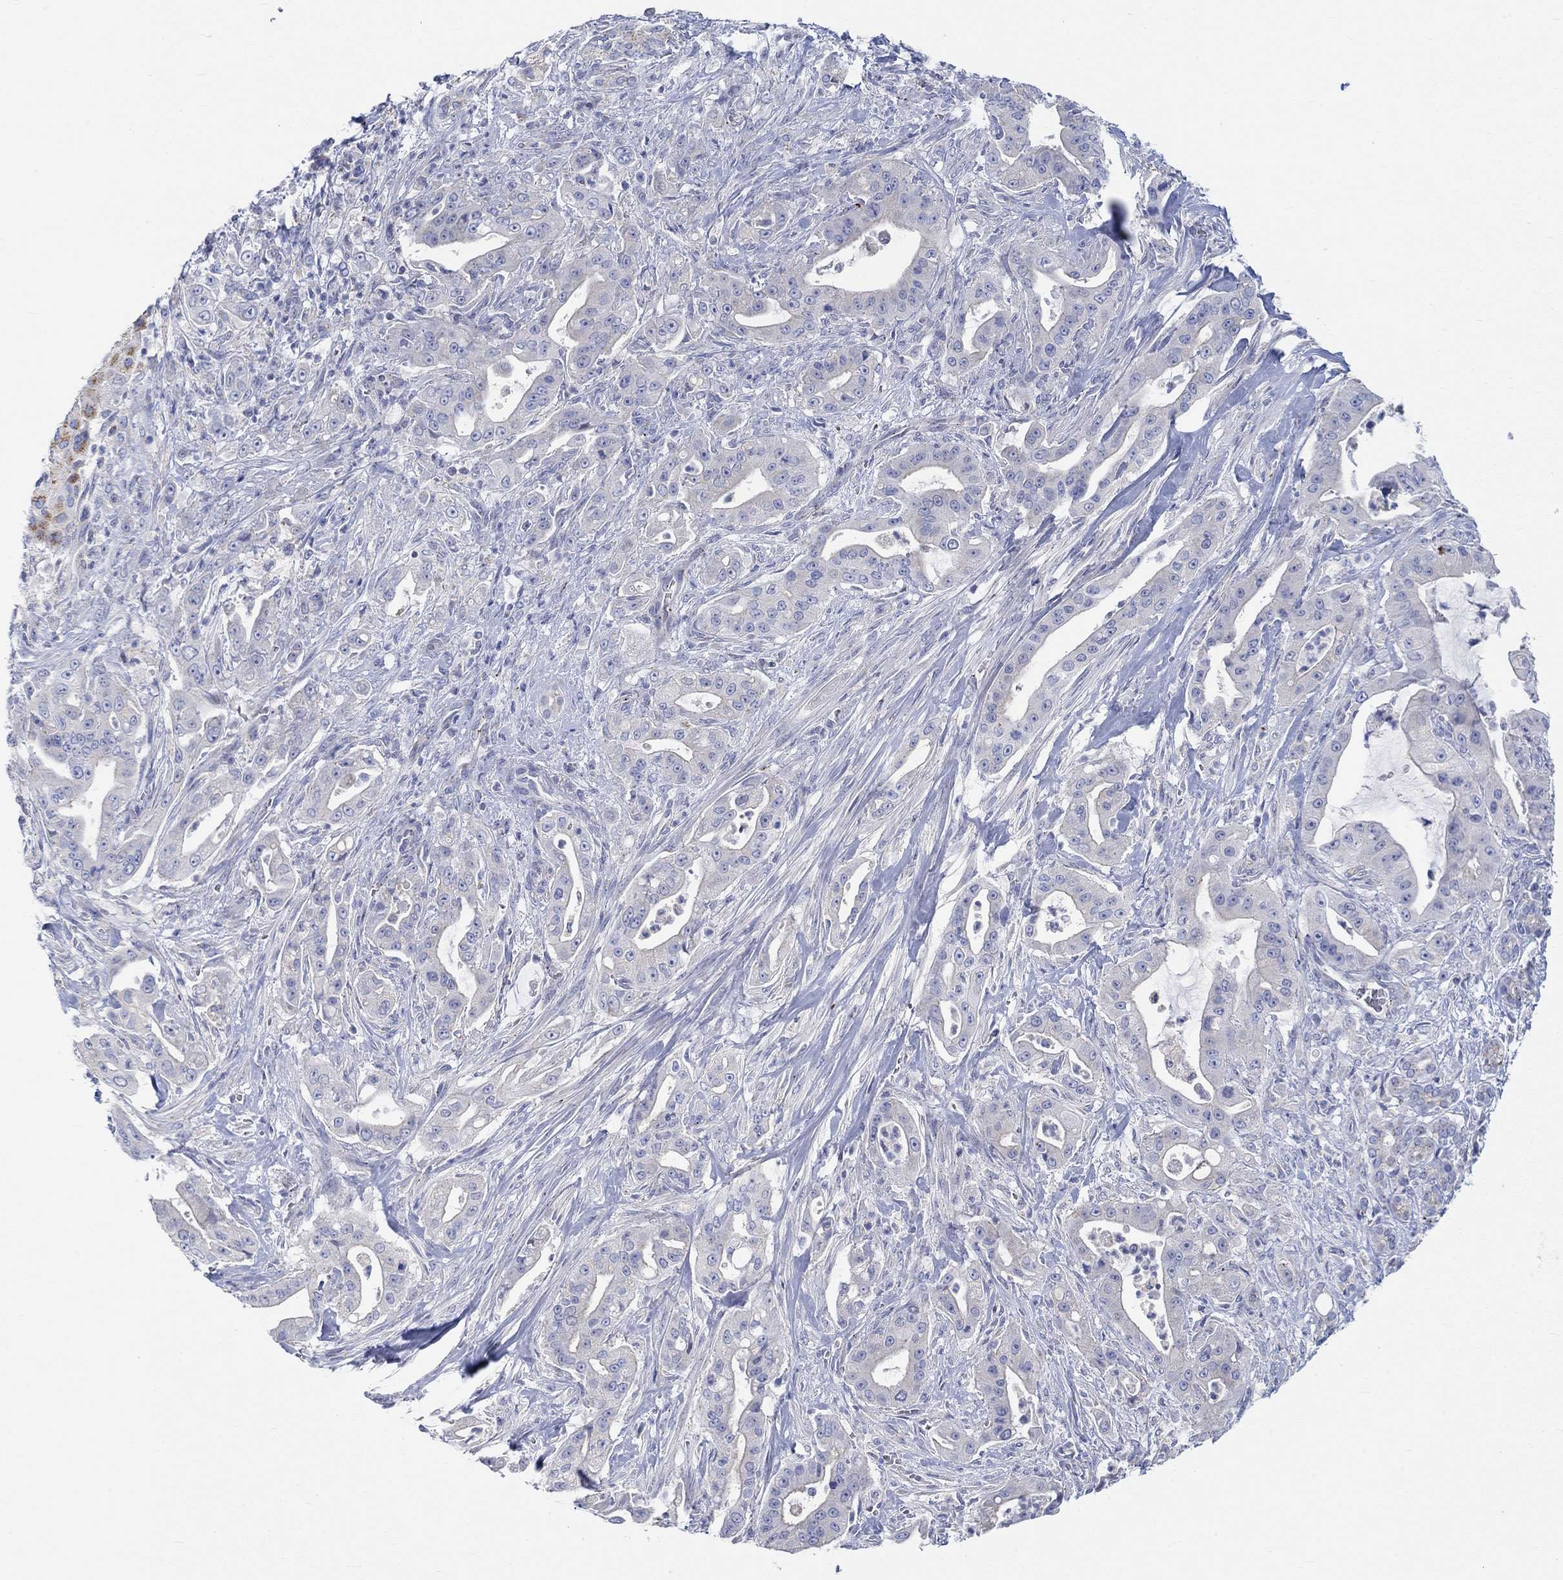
{"staining": {"intensity": "moderate", "quantity": "<25%", "location": "cytoplasmic/membranous"}, "tissue": "pancreatic cancer", "cell_type": "Tumor cells", "image_type": "cancer", "snomed": [{"axis": "morphology", "description": "Normal tissue, NOS"}, {"axis": "morphology", "description": "Inflammation, NOS"}, {"axis": "morphology", "description": "Adenocarcinoma, NOS"}, {"axis": "topography", "description": "Pancreas"}], "caption": "Immunohistochemistry (IHC) (DAB (3,3'-diaminobenzidine)) staining of pancreatic adenocarcinoma demonstrates moderate cytoplasmic/membranous protein staining in approximately <25% of tumor cells.", "gene": "NAV3", "patient": {"sex": "male", "age": 57}}